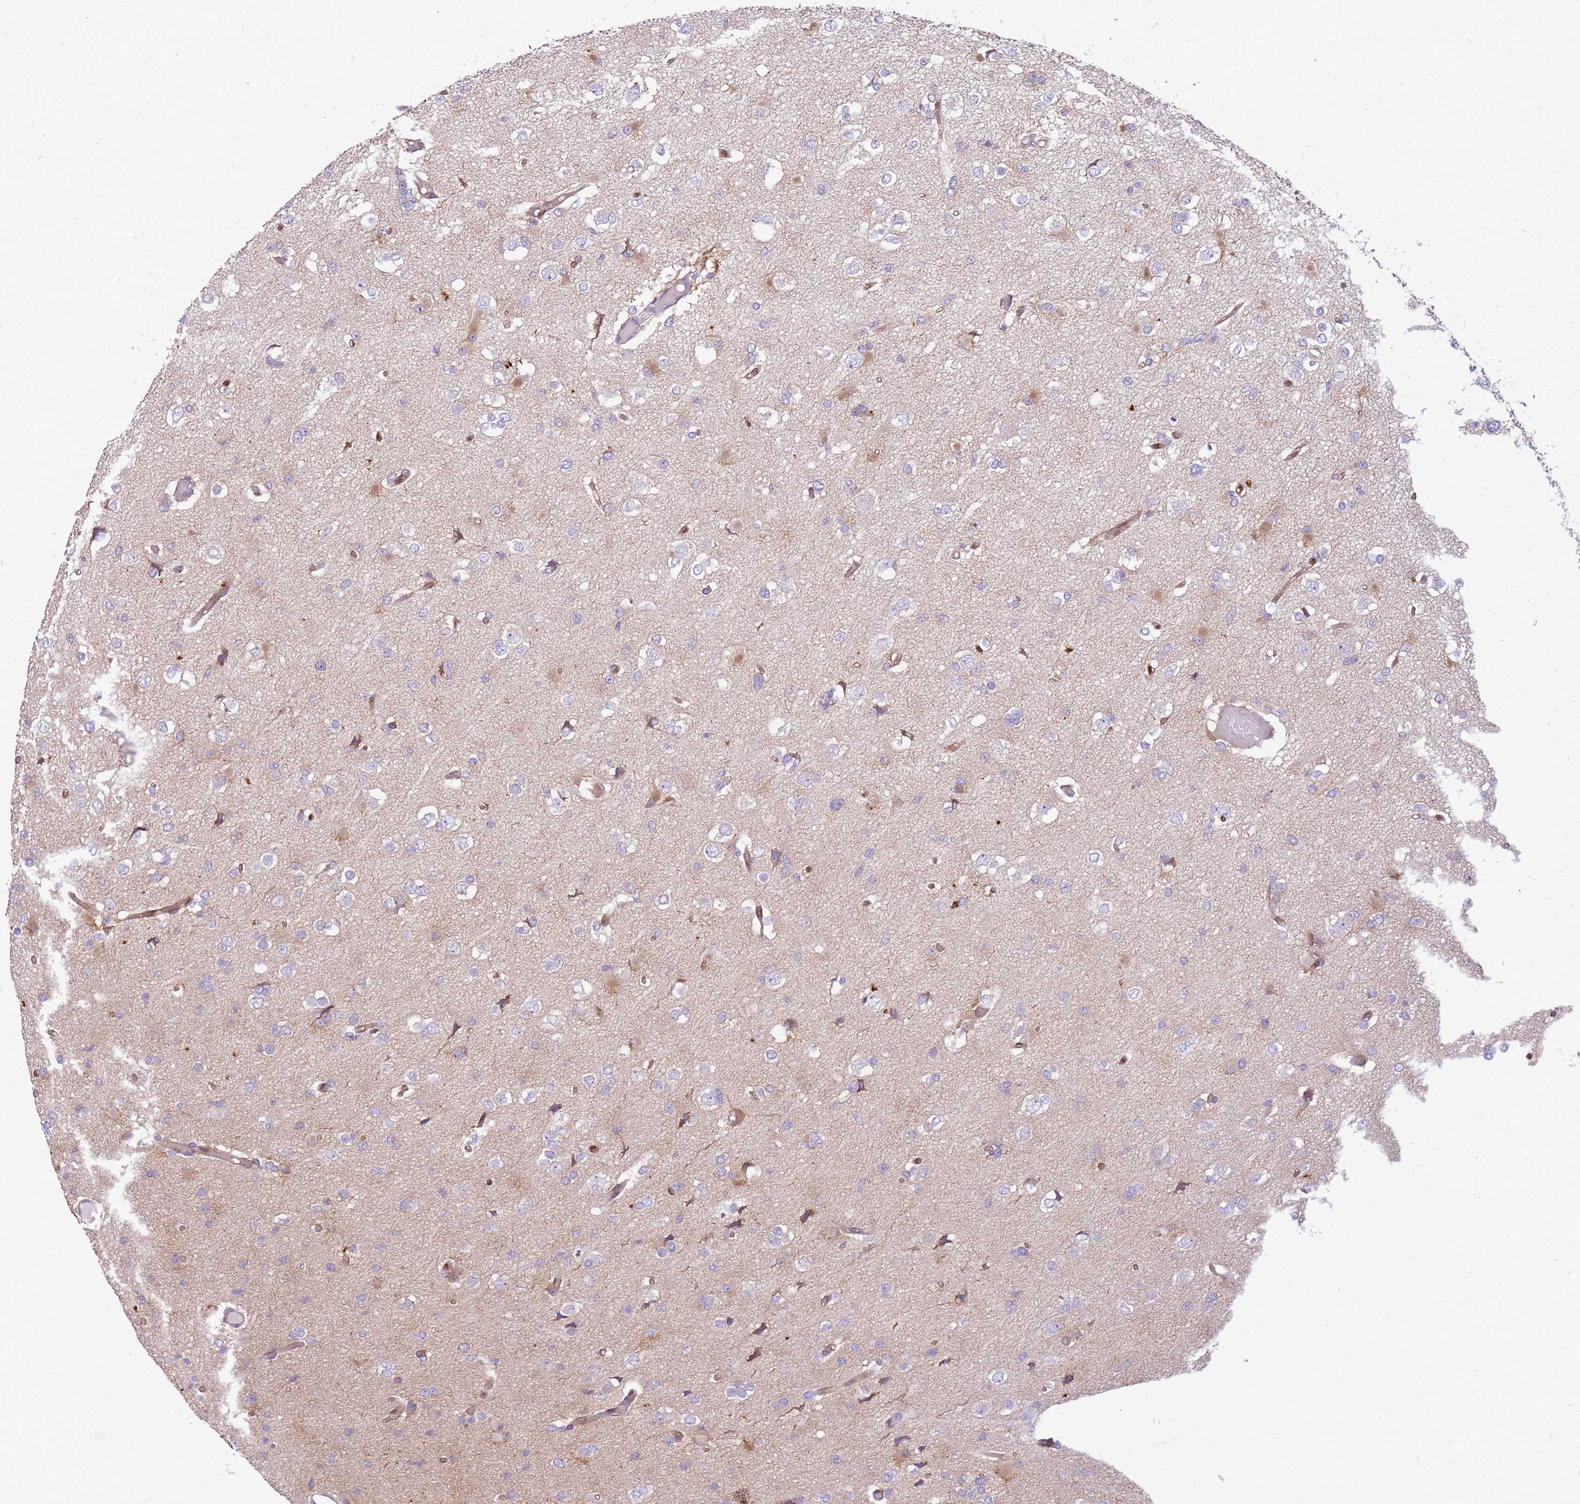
{"staining": {"intensity": "negative", "quantity": "none", "location": "none"}, "tissue": "glioma", "cell_type": "Tumor cells", "image_type": "cancer", "snomed": [{"axis": "morphology", "description": "Glioma, malignant, Low grade"}, {"axis": "topography", "description": "Brain"}], "caption": "Tumor cells show no significant protein staining in glioma.", "gene": "WDR90", "patient": {"sex": "female", "age": 22}}